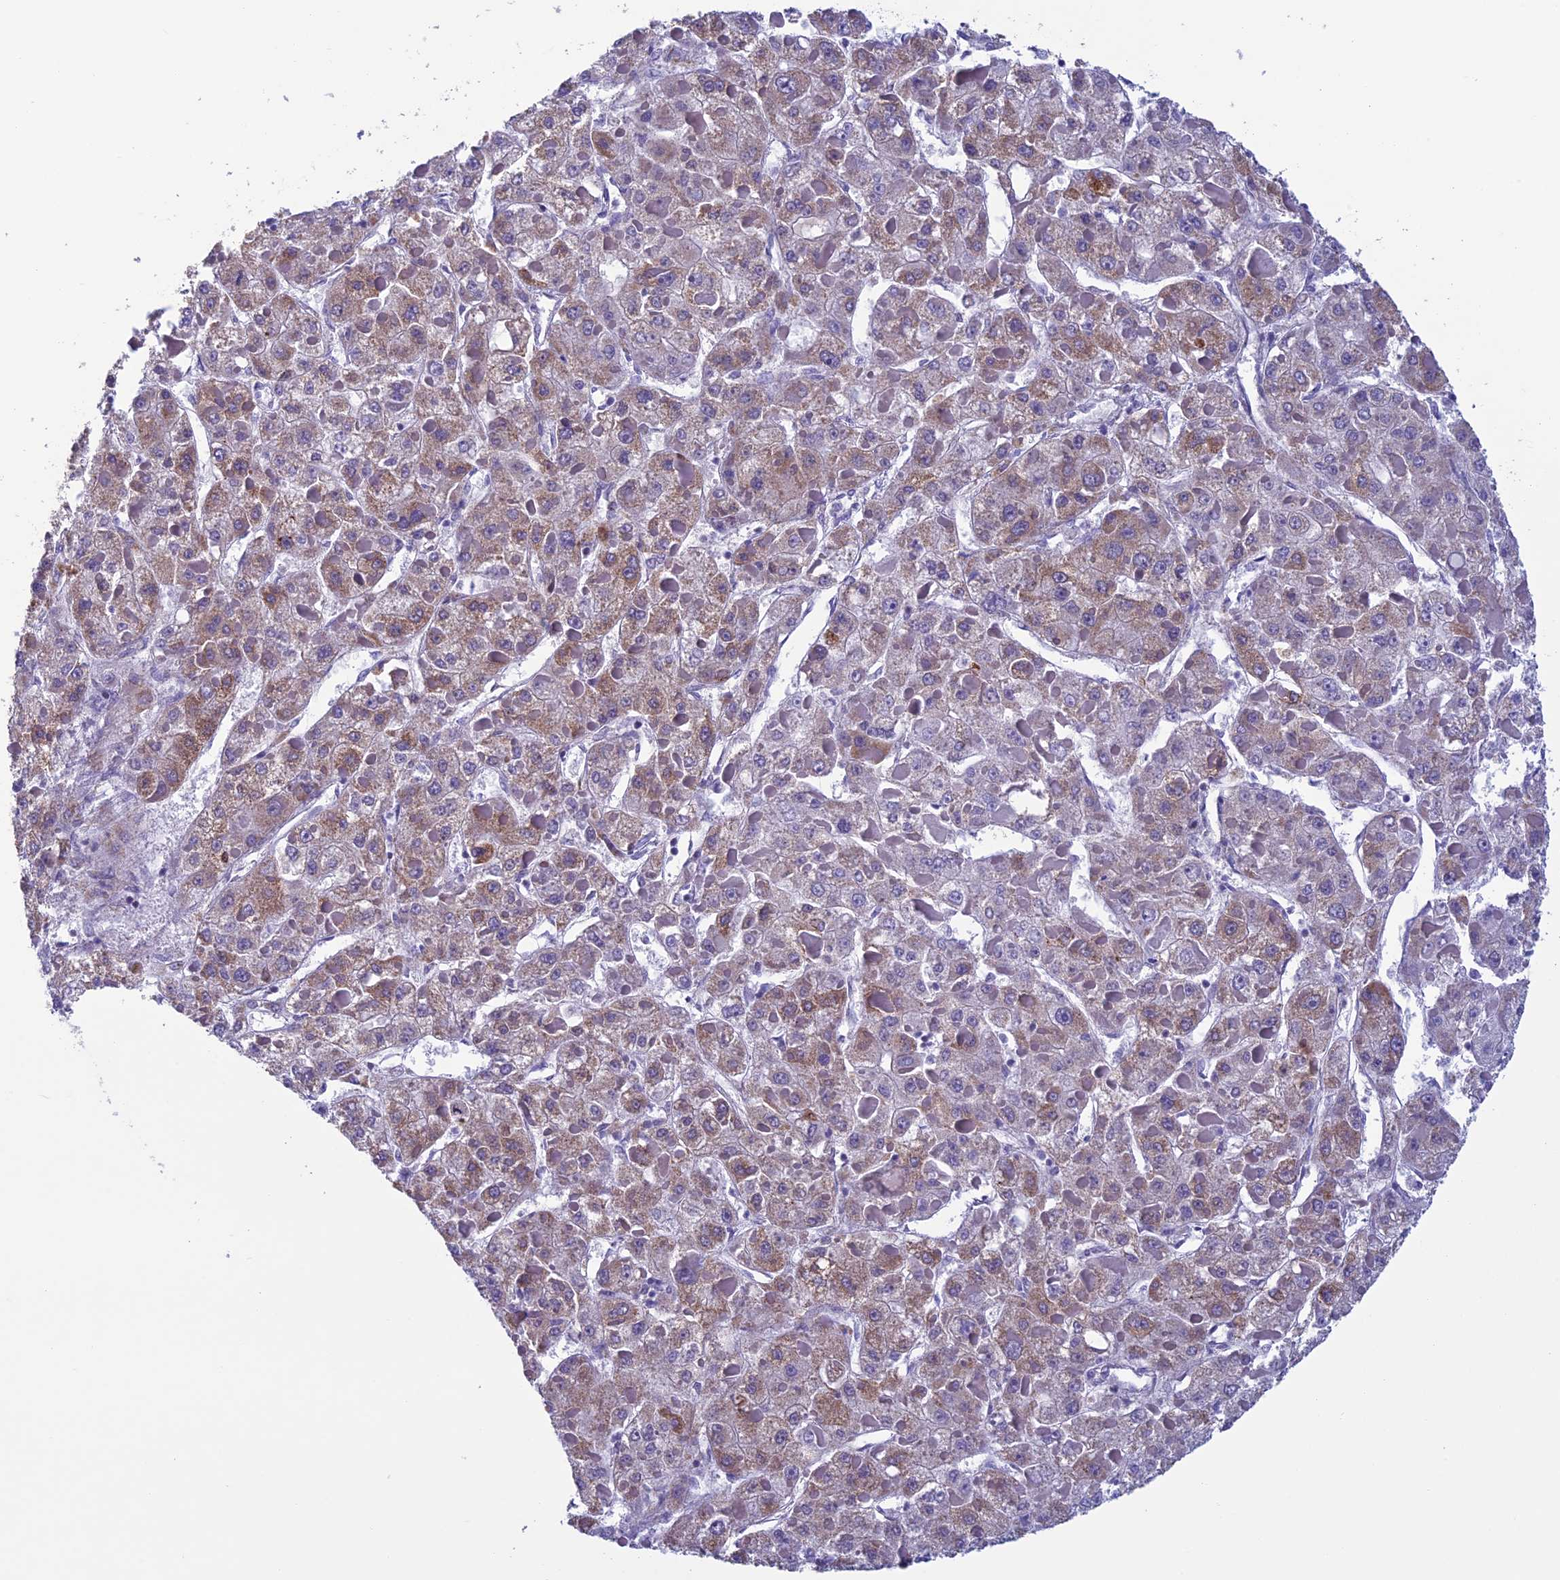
{"staining": {"intensity": "weak", "quantity": "25%-75%", "location": "cytoplasmic/membranous"}, "tissue": "liver cancer", "cell_type": "Tumor cells", "image_type": "cancer", "snomed": [{"axis": "morphology", "description": "Carcinoma, Hepatocellular, NOS"}, {"axis": "topography", "description": "Liver"}], "caption": "This is an image of immunohistochemistry staining of liver cancer, which shows weak staining in the cytoplasmic/membranous of tumor cells.", "gene": "MFSD12", "patient": {"sex": "female", "age": 73}}